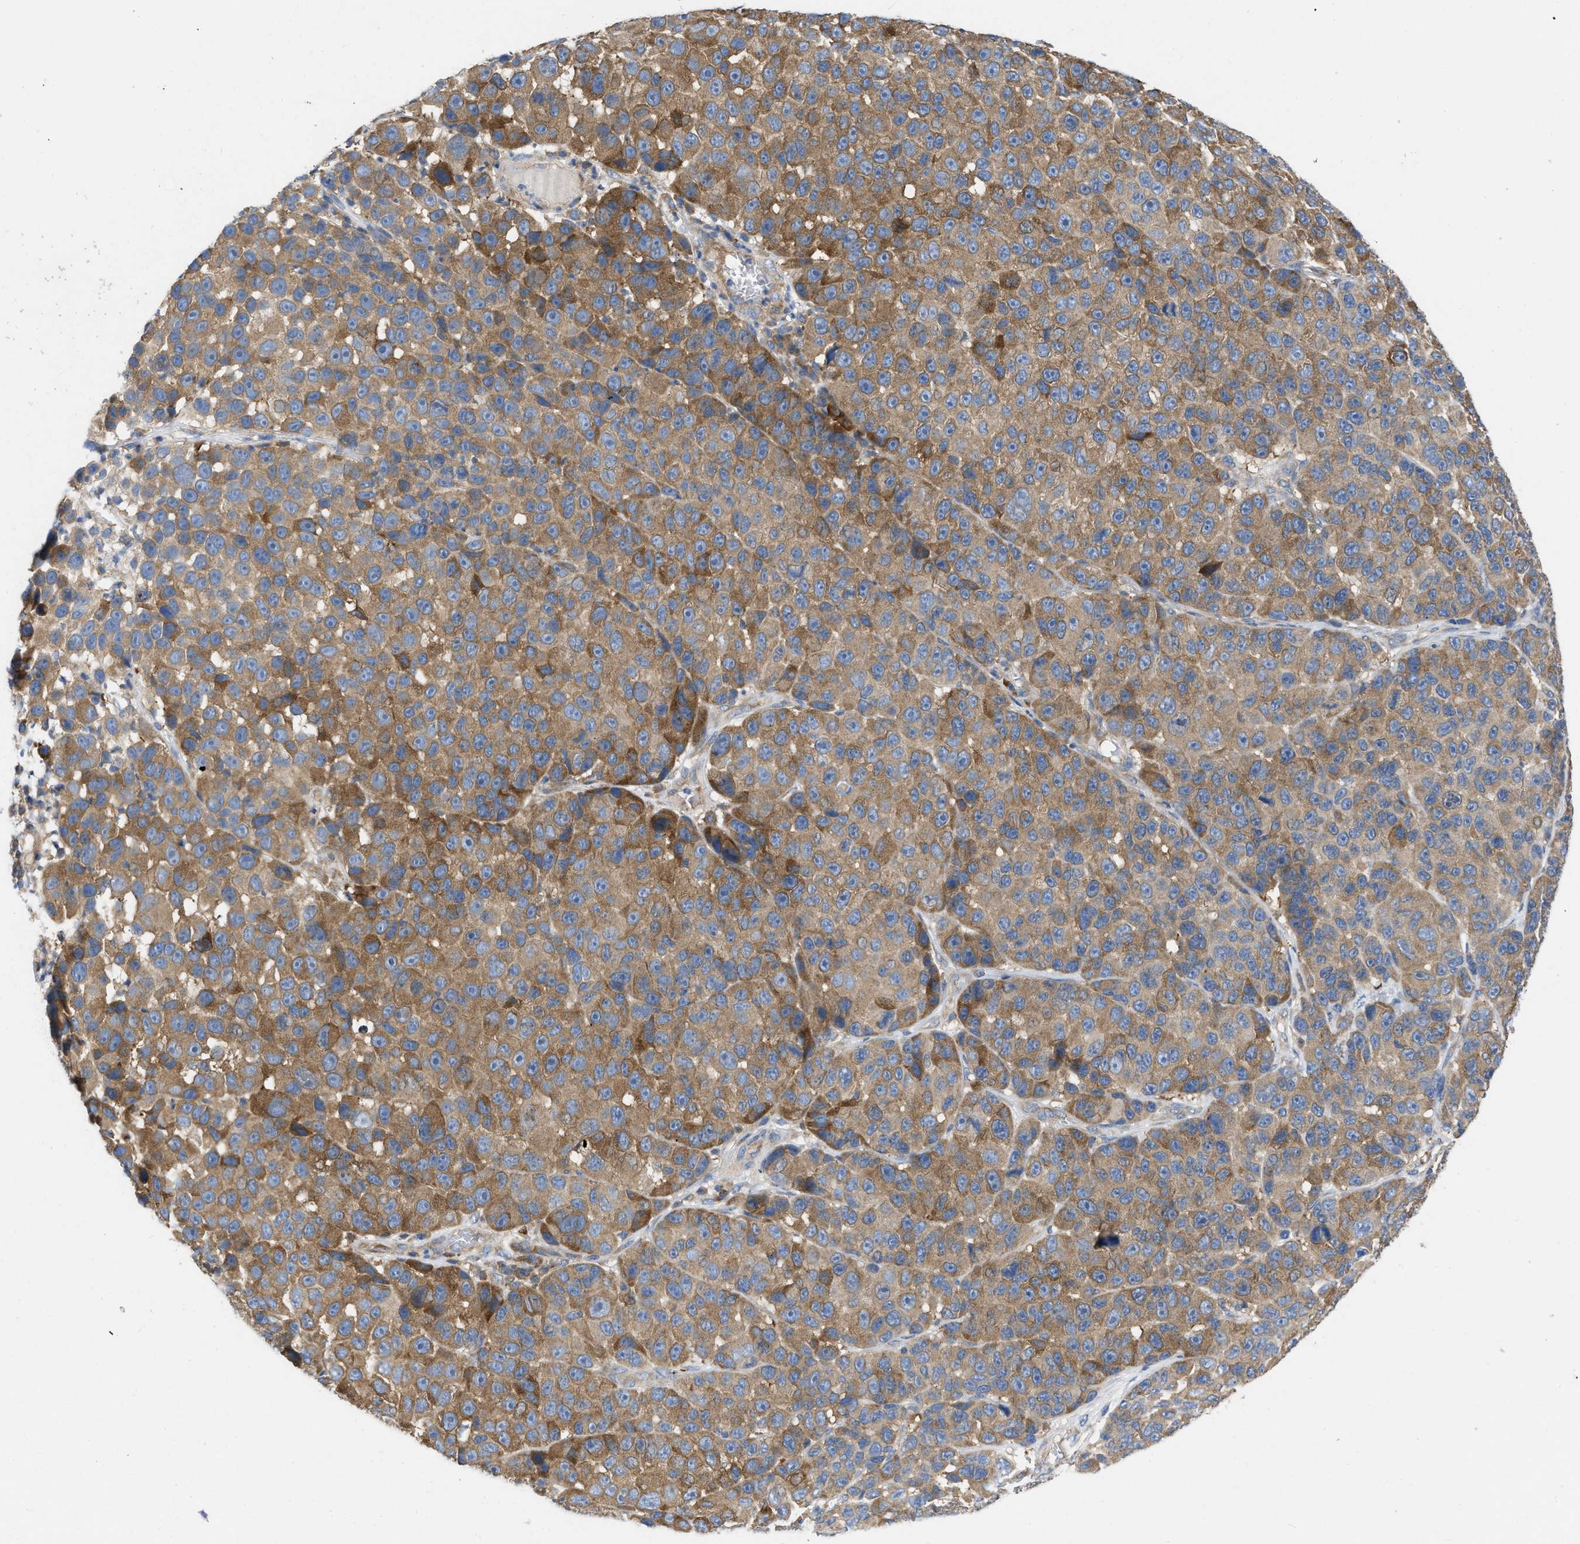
{"staining": {"intensity": "moderate", "quantity": ">75%", "location": "cytoplasmic/membranous"}, "tissue": "melanoma", "cell_type": "Tumor cells", "image_type": "cancer", "snomed": [{"axis": "morphology", "description": "Malignant melanoma, NOS"}, {"axis": "topography", "description": "Skin"}], "caption": "Protein staining by immunohistochemistry (IHC) demonstrates moderate cytoplasmic/membranous expression in approximately >75% of tumor cells in melanoma.", "gene": "TMEM131", "patient": {"sex": "male", "age": 53}}